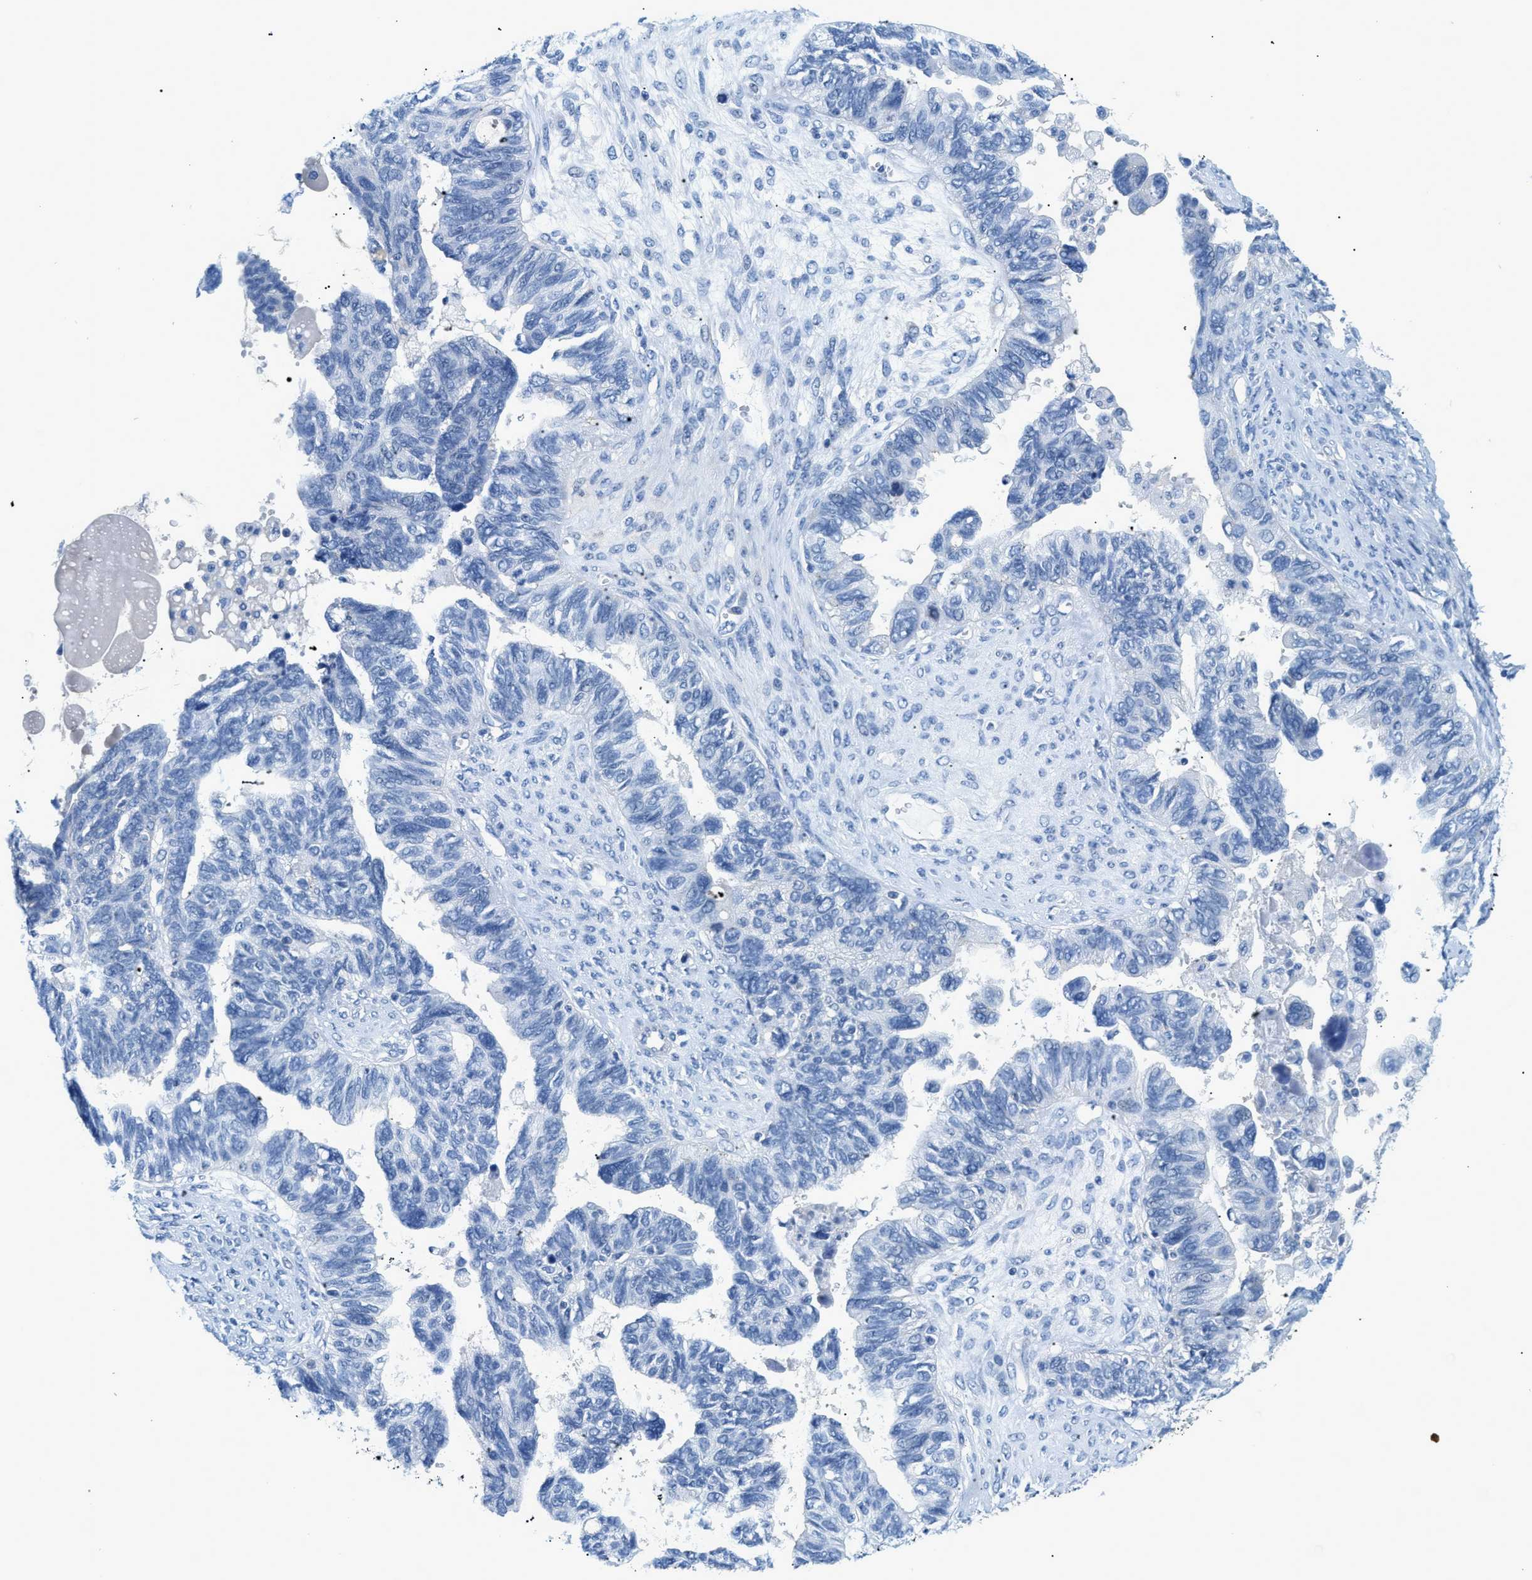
{"staining": {"intensity": "negative", "quantity": "none", "location": "none"}, "tissue": "ovarian cancer", "cell_type": "Tumor cells", "image_type": "cancer", "snomed": [{"axis": "morphology", "description": "Cystadenocarcinoma, serous, NOS"}, {"axis": "topography", "description": "Ovary"}], "caption": "This histopathology image is of ovarian serous cystadenocarcinoma stained with IHC to label a protein in brown with the nuclei are counter-stained blue. There is no staining in tumor cells. The staining was performed using DAB (3,3'-diaminobenzidine) to visualize the protein expression in brown, while the nuclei were stained in blue with hematoxylin (Magnification: 20x).", "gene": "FDCSP", "patient": {"sex": "female", "age": 79}}